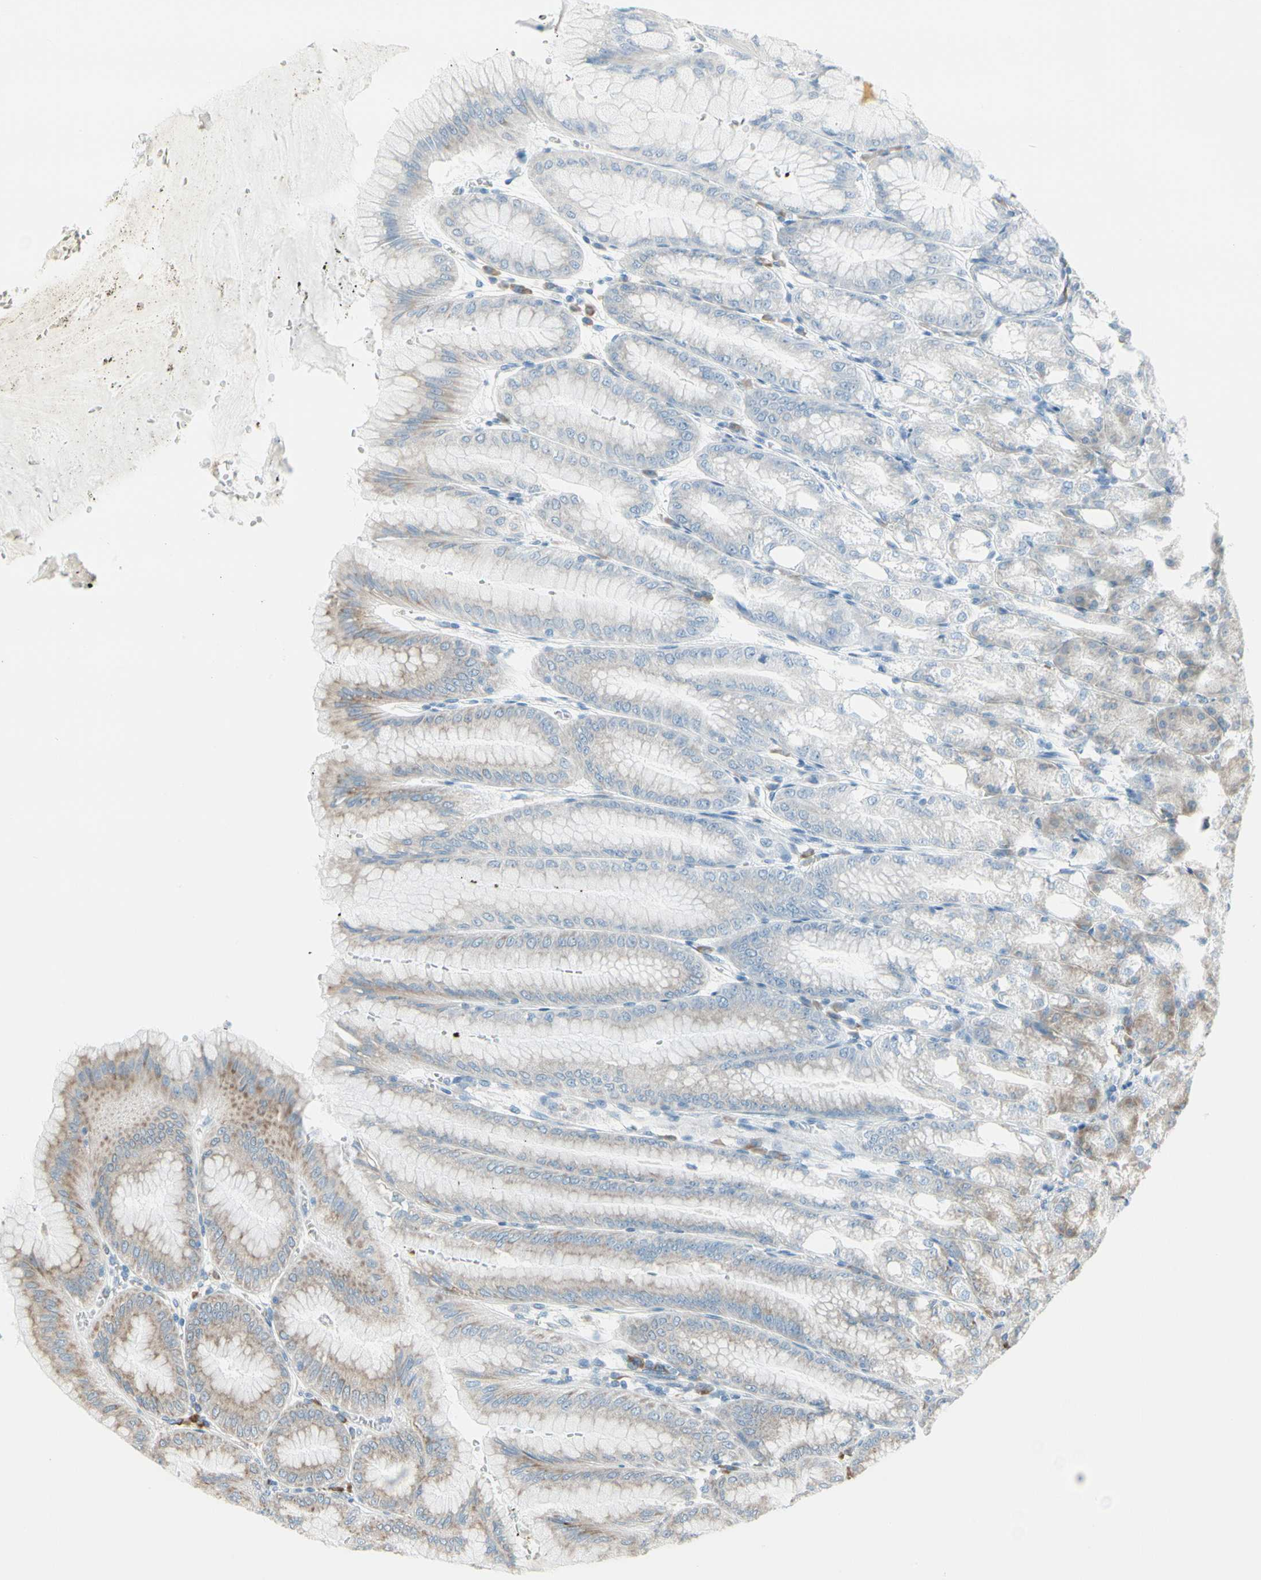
{"staining": {"intensity": "moderate", "quantity": "25%-75%", "location": "cytoplasmic/membranous"}, "tissue": "stomach", "cell_type": "Glandular cells", "image_type": "normal", "snomed": [{"axis": "morphology", "description": "Normal tissue, NOS"}, {"axis": "topography", "description": "Stomach, lower"}], "caption": "Protein analysis of unremarkable stomach shows moderate cytoplasmic/membranous expression in approximately 25%-75% of glandular cells. (Stains: DAB in brown, nuclei in blue, Microscopy: brightfield microscopy at high magnification).", "gene": "FNDC3A", "patient": {"sex": "male", "age": 71}}